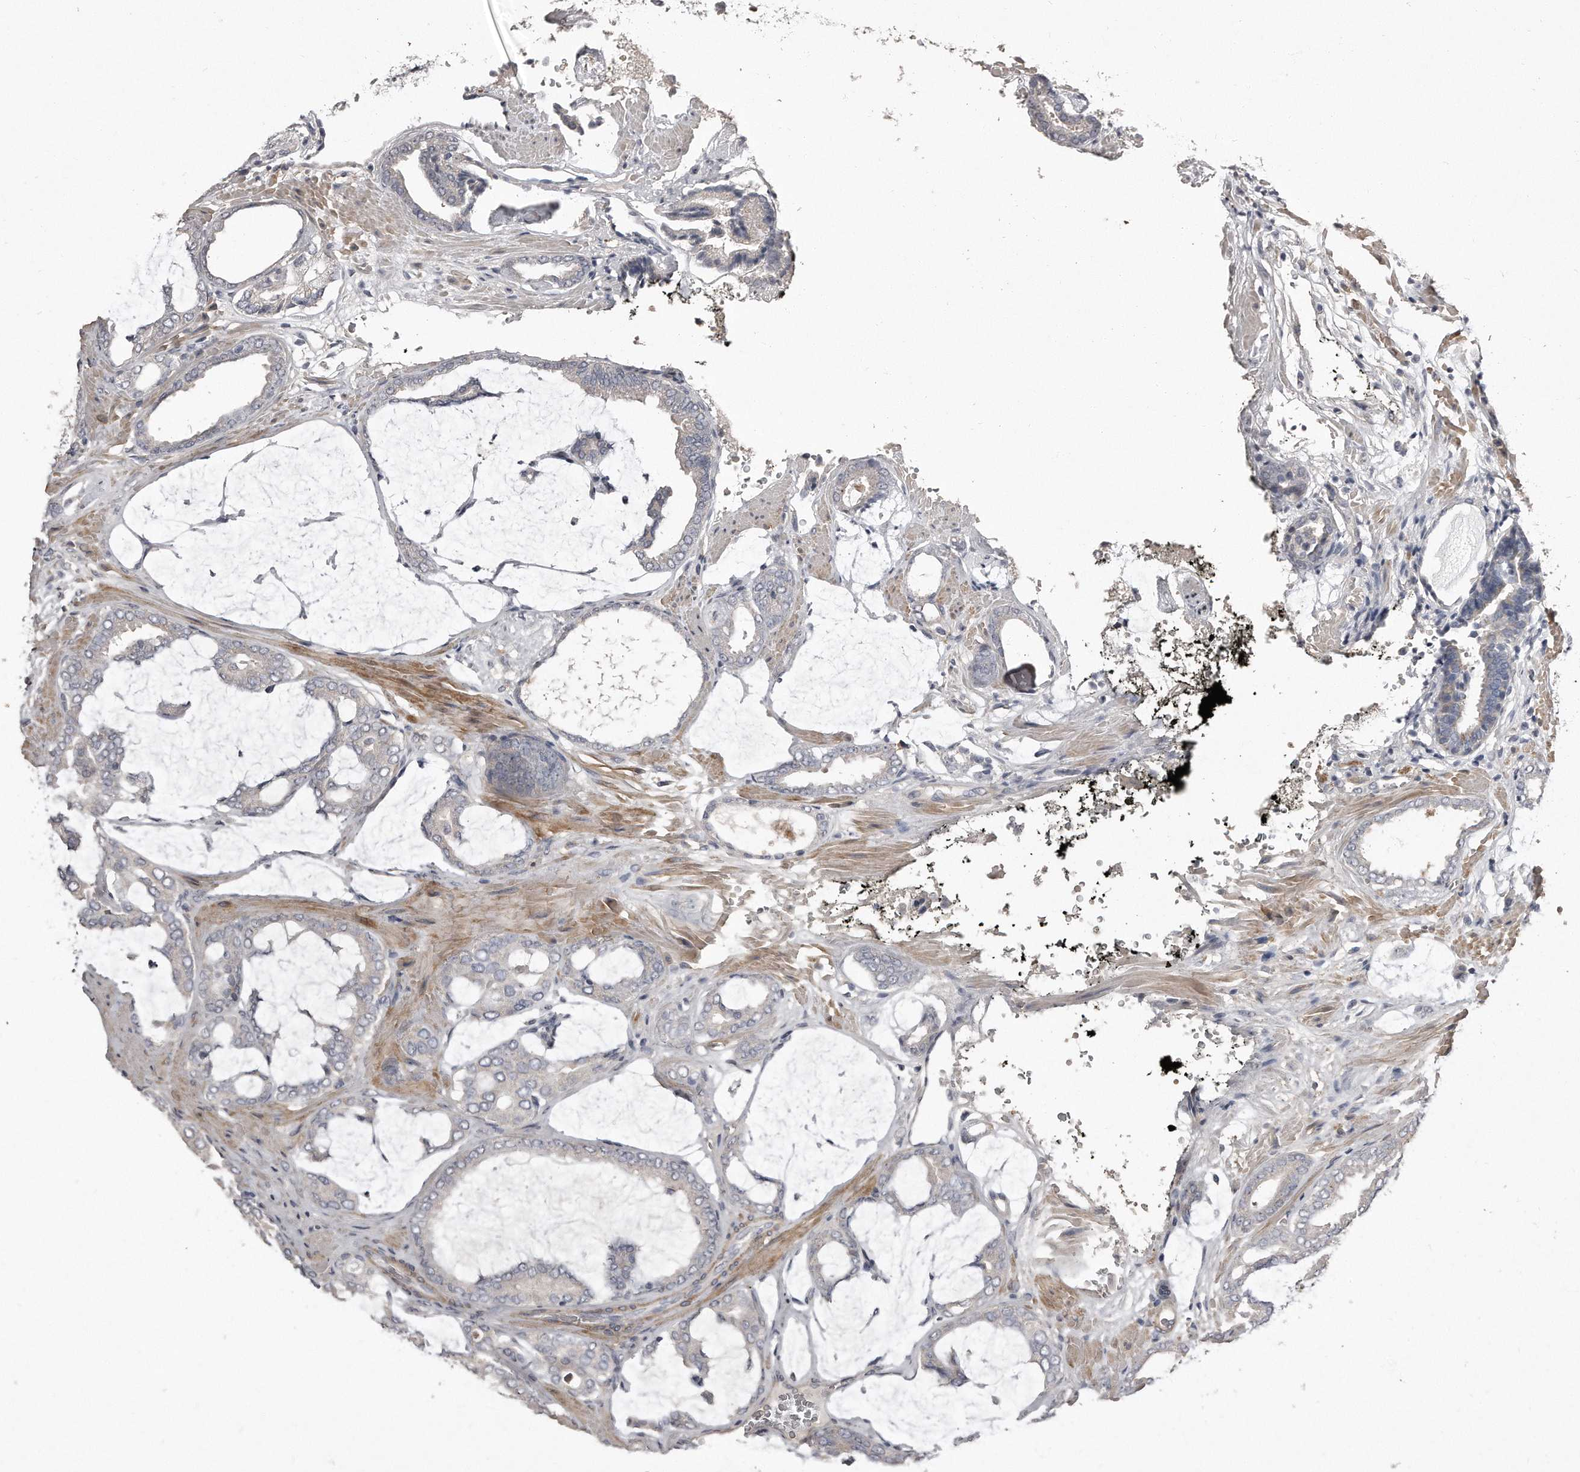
{"staining": {"intensity": "negative", "quantity": "none", "location": "none"}, "tissue": "prostate cancer", "cell_type": "Tumor cells", "image_type": "cancer", "snomed": [{"axis": "morphology", "description": "Adenocarcinoma, Low grade"}, {"axis": "topography", "description": "Prostate"}], "caption": "The photomicrograph exhibits no significant staining in tumor cells of prostate cancer.", "gene": "LMOD1", "patient": {"sex": "male", "age": 71}}